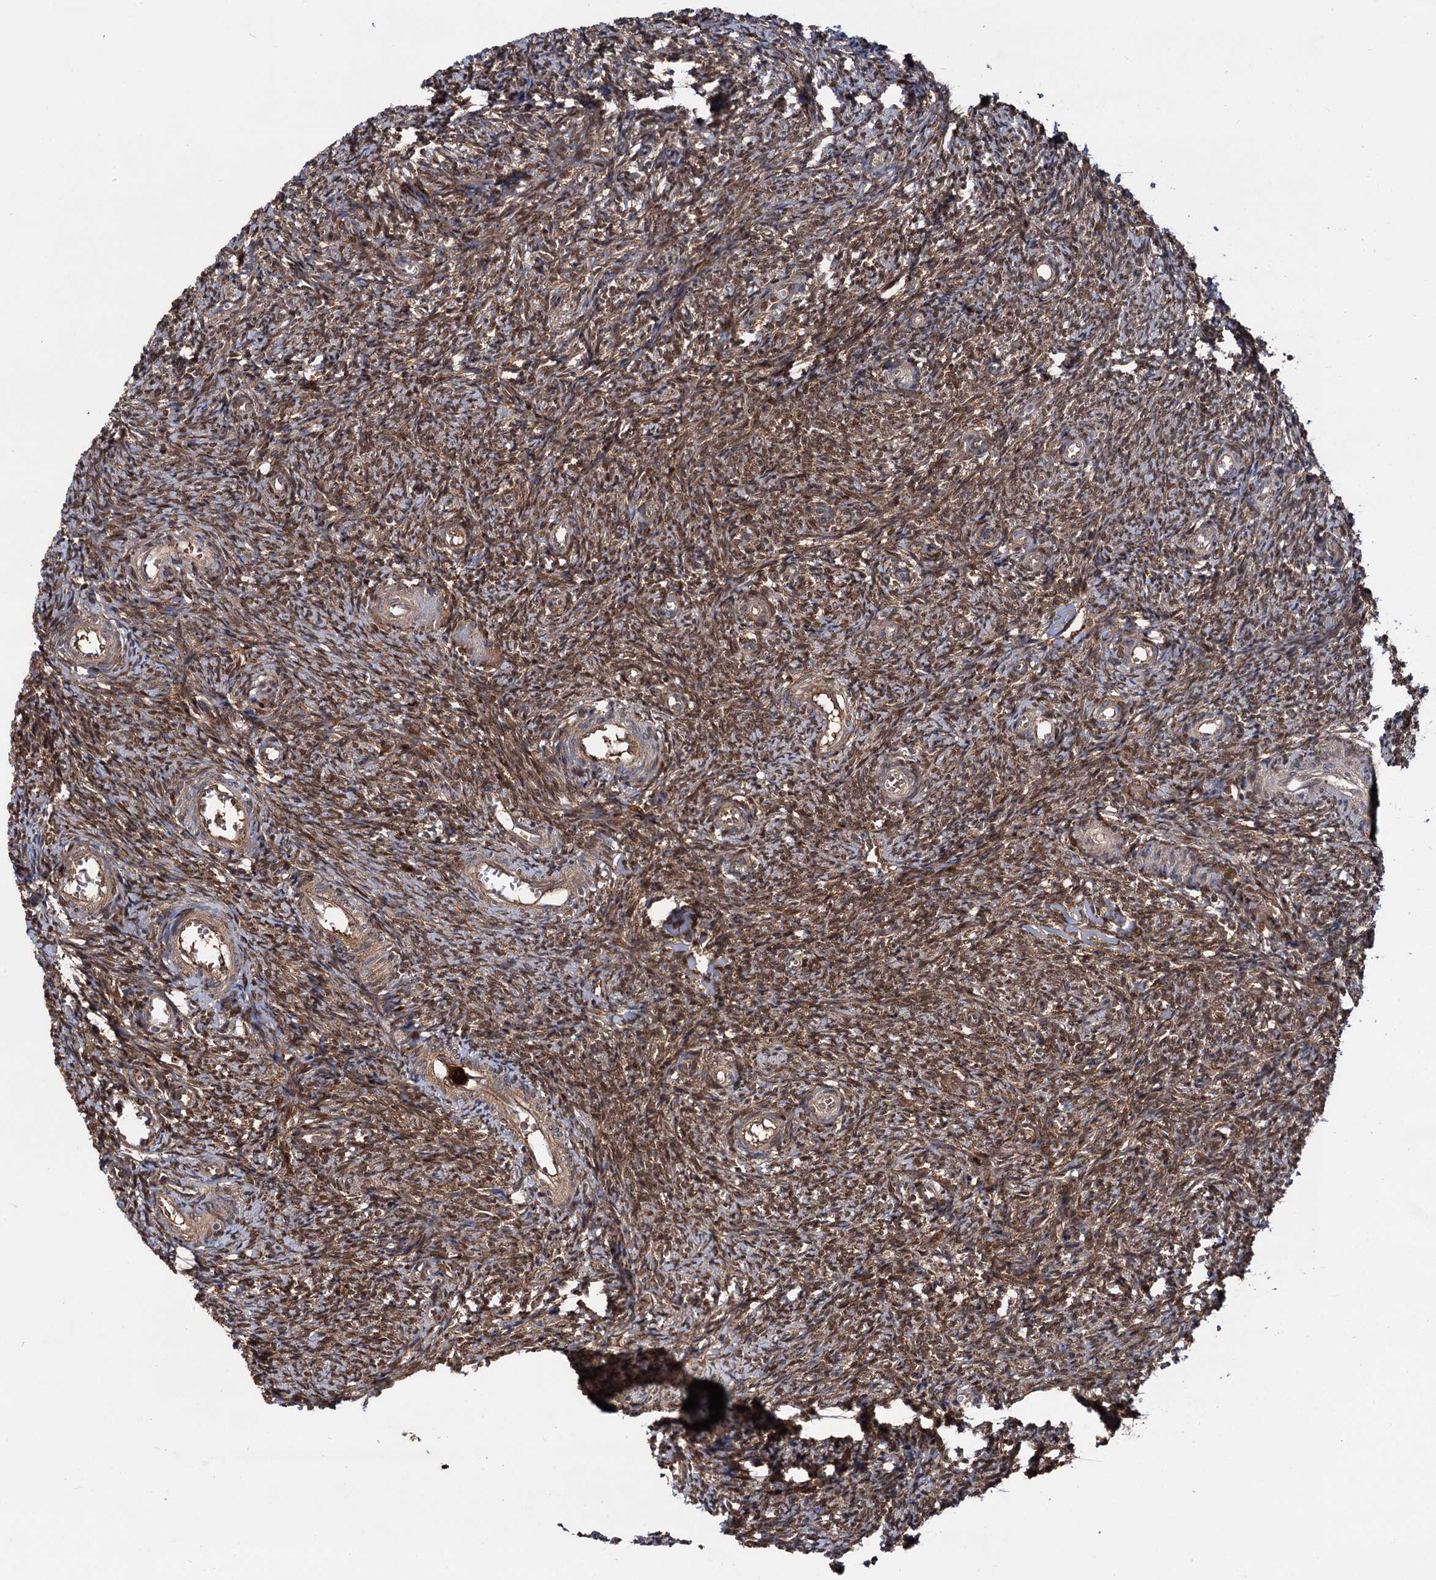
{"staining": {"intensity": "moderate", "quantity": ">75%", "location": "cytoplasmic/membranous"}, "tissue": "ovary", "cell_type": "Follicle cells", "image_type": "normal", "snomed": [{"axis": "morphology", "description": "Normal tissue, NOS"}, {"axis": "topography", "description": "Ovary"}], "caption": "This photomicrograph shows IHC staining of unremarkable human ovary, with medium moderate cytoplasmic/membranous expression in about >75% of follicle cells.", "gene": "SELENOP", "patient": {"sex": "female", "age": 44}}